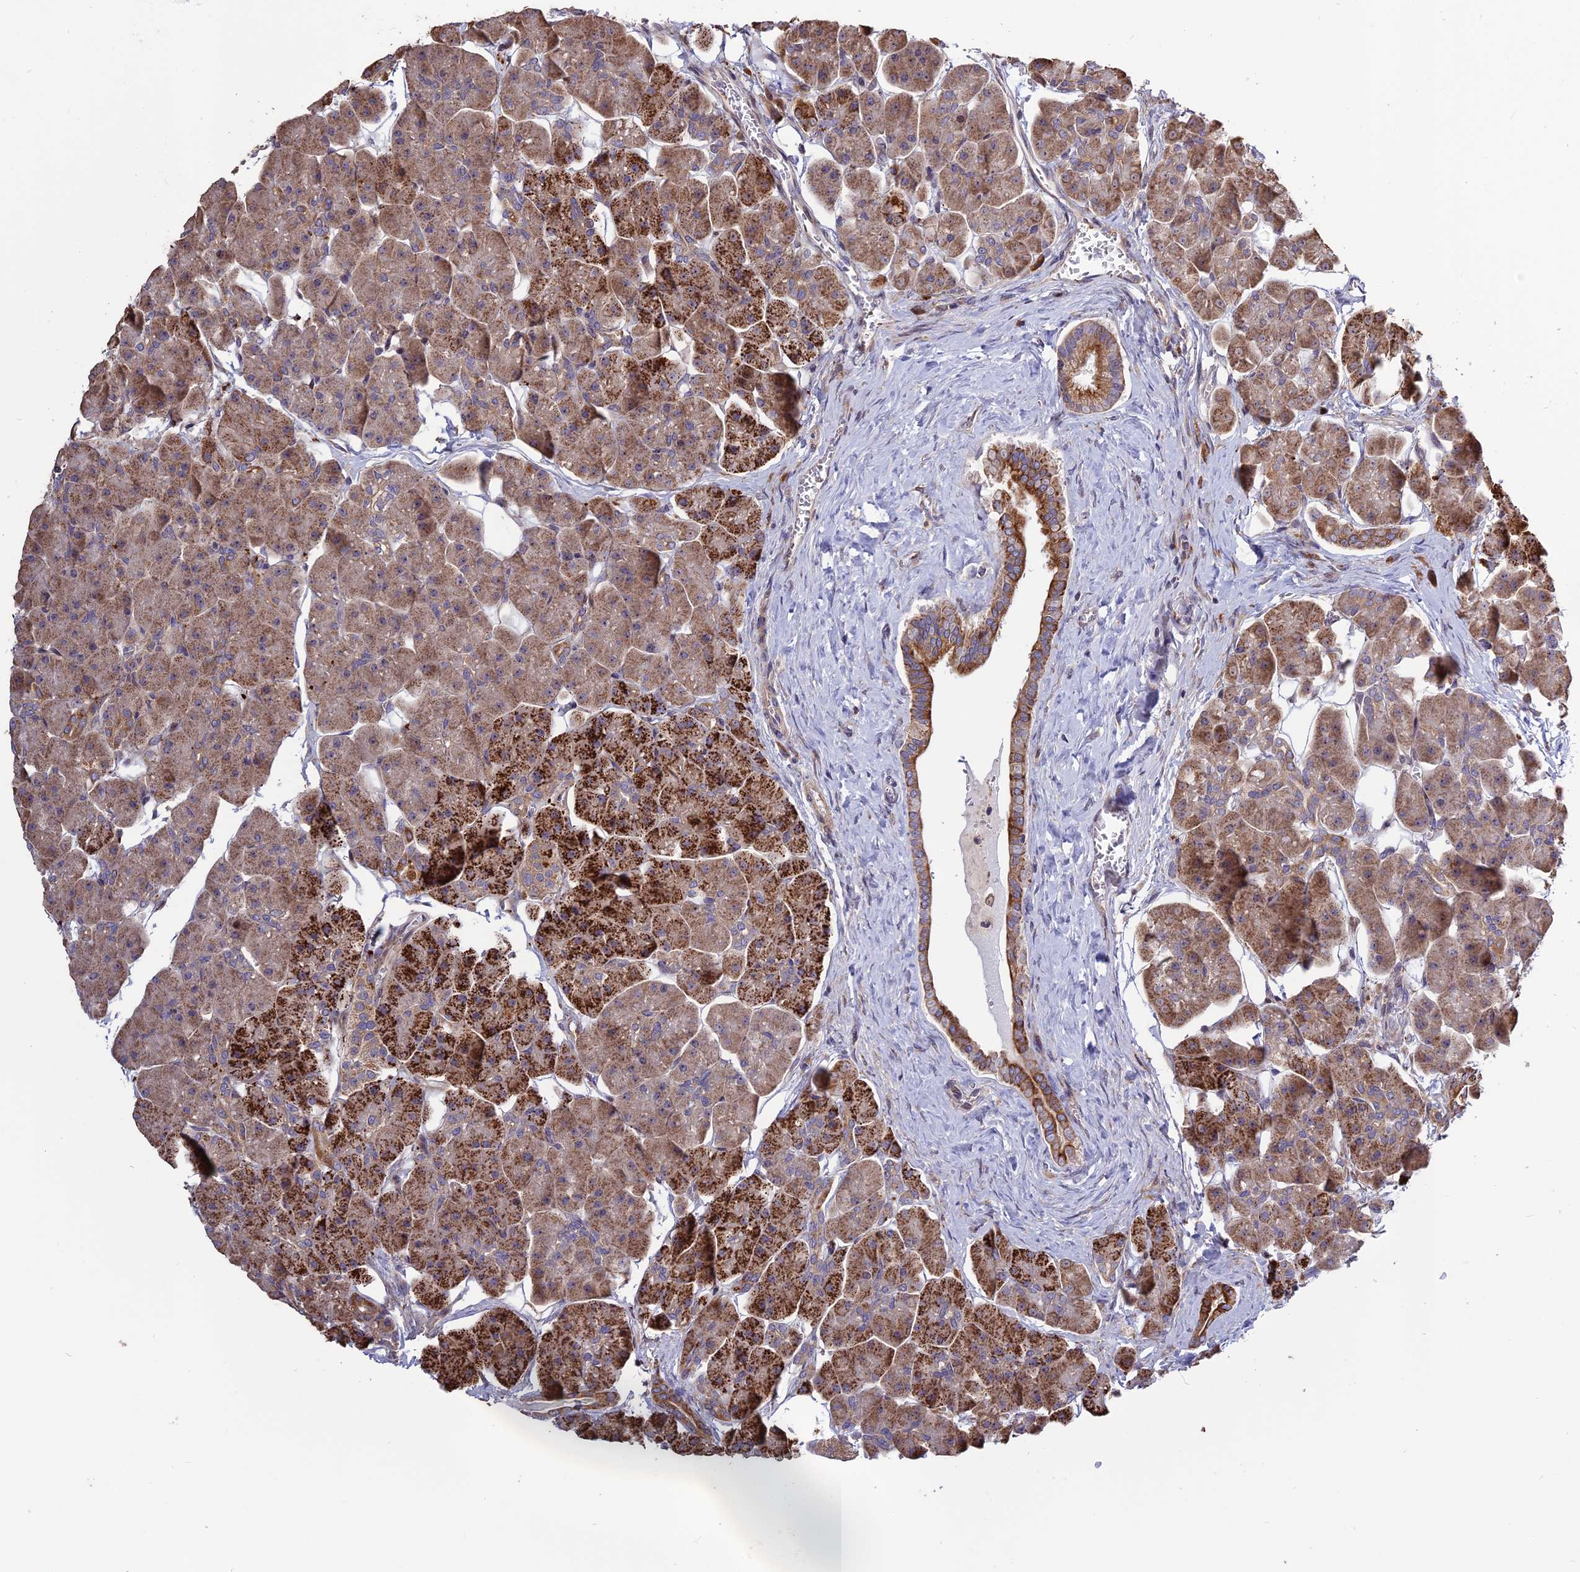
{"staining": {"intensity": "strong", "quantity": ">75%", "location": "cytoplasmic/membranous"}, "tissue": "pancreas", "cell_type": "Exocrine glandular cells", "image_type": "normal", "snomed": [{"axis": "morphology", "description": "Normal tissue, NOS"}, {"axis": "topography", "description": "Pancreas"}], "caption": "Brown immunohistochemical staining in unremarkable human pancreas shows strong cytoplasmic/membranous staining in about >75% of exocrine glandular cells.", "gene": "SPG21", "patient": {"sex": "male", "age": 66}}